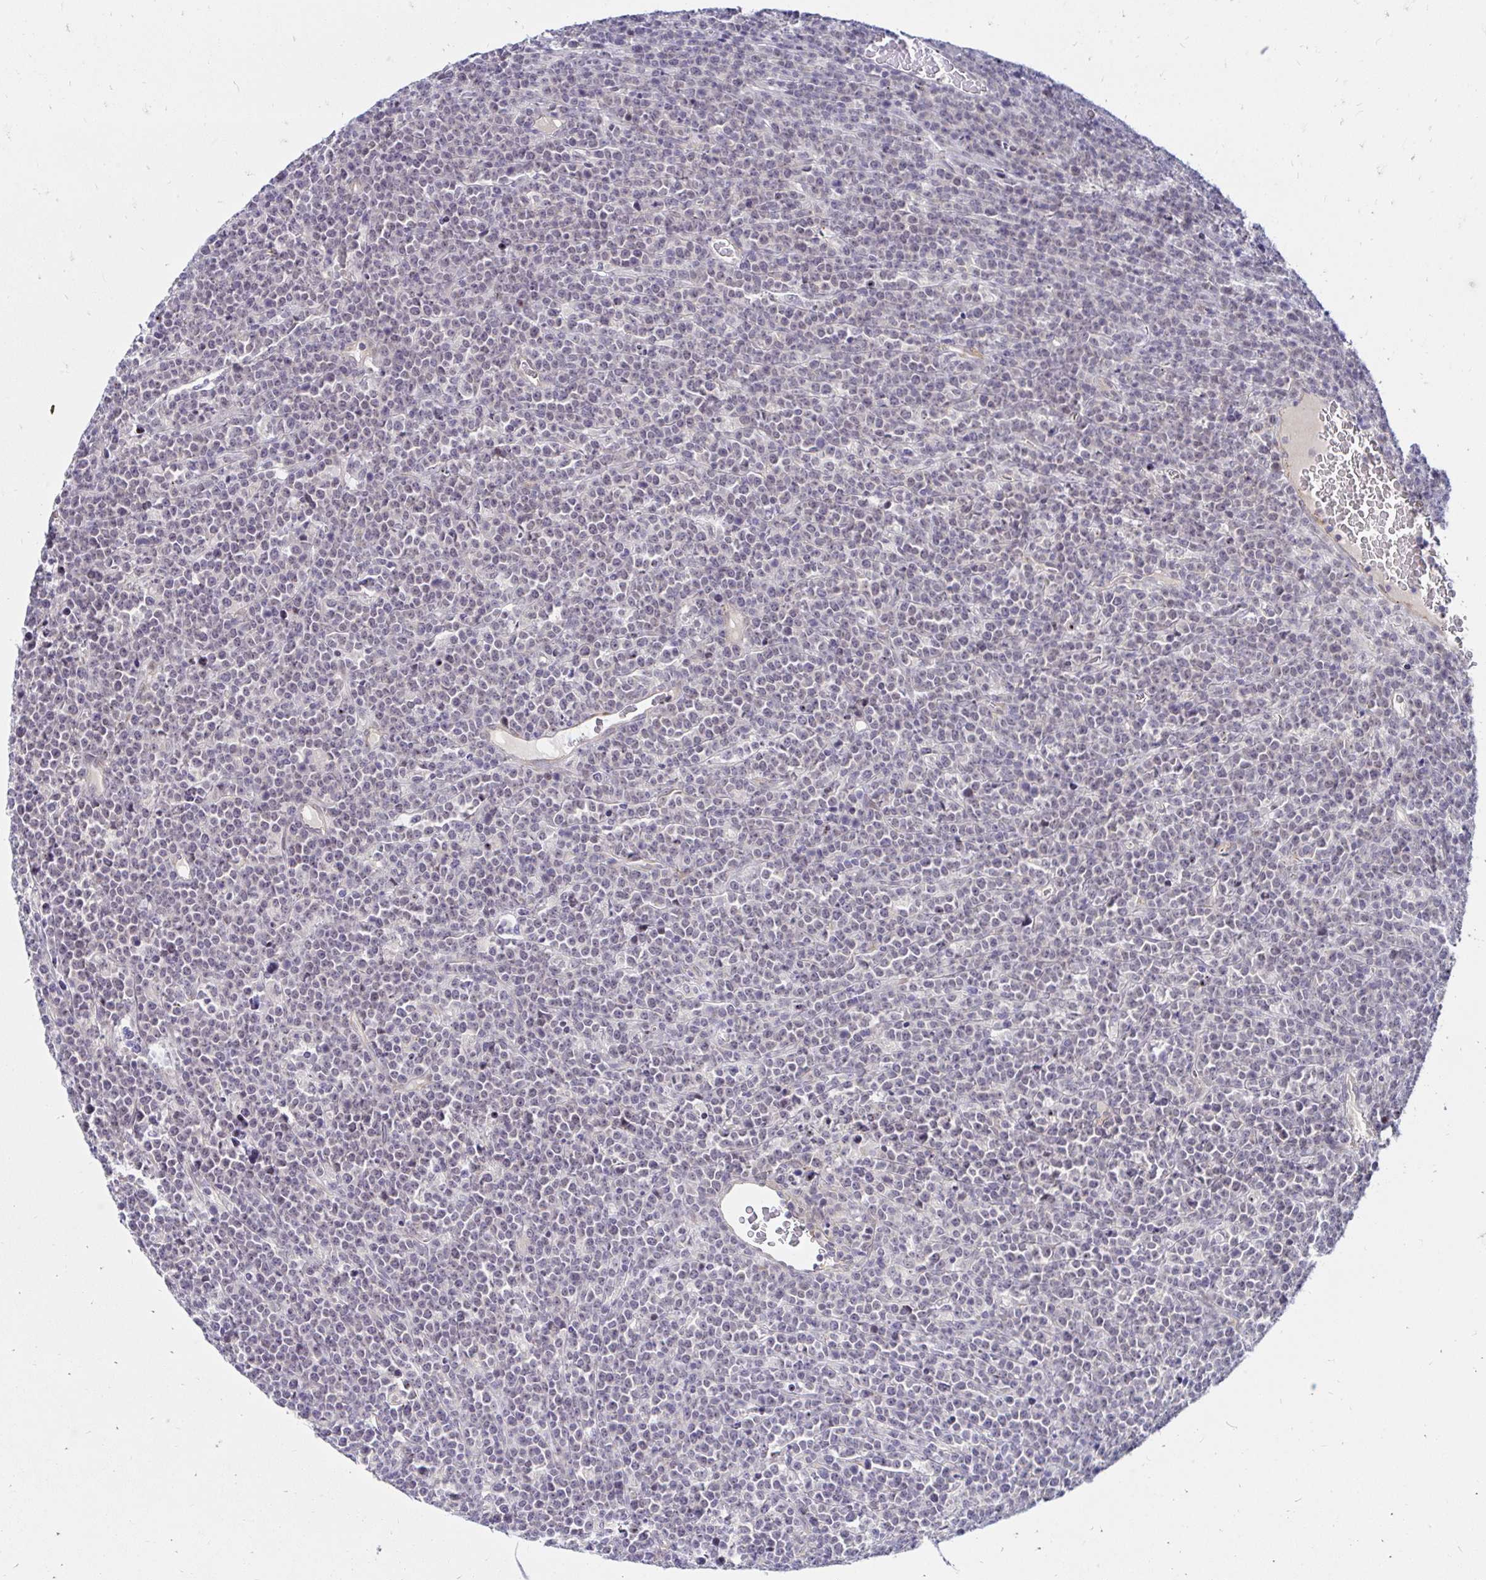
{"staining": {"intensity": "negative", "quantity": "none", "location": "none"}, "tissue": "lymphoma", "cell_type": "Tumor cells", "image_type": "cancer", "snomed": [{"axis": "morphology", "description": "Malignant lymphoma, non-Hodgkin's type, High grade"}, {"axis": "topography", "description": "Ovary"}], "caption": "Tumor cells are negative for brown protein staining in lymphoma.", "gene": "GUCY1A1", "patient": {"sex": "female", "age": 56}}